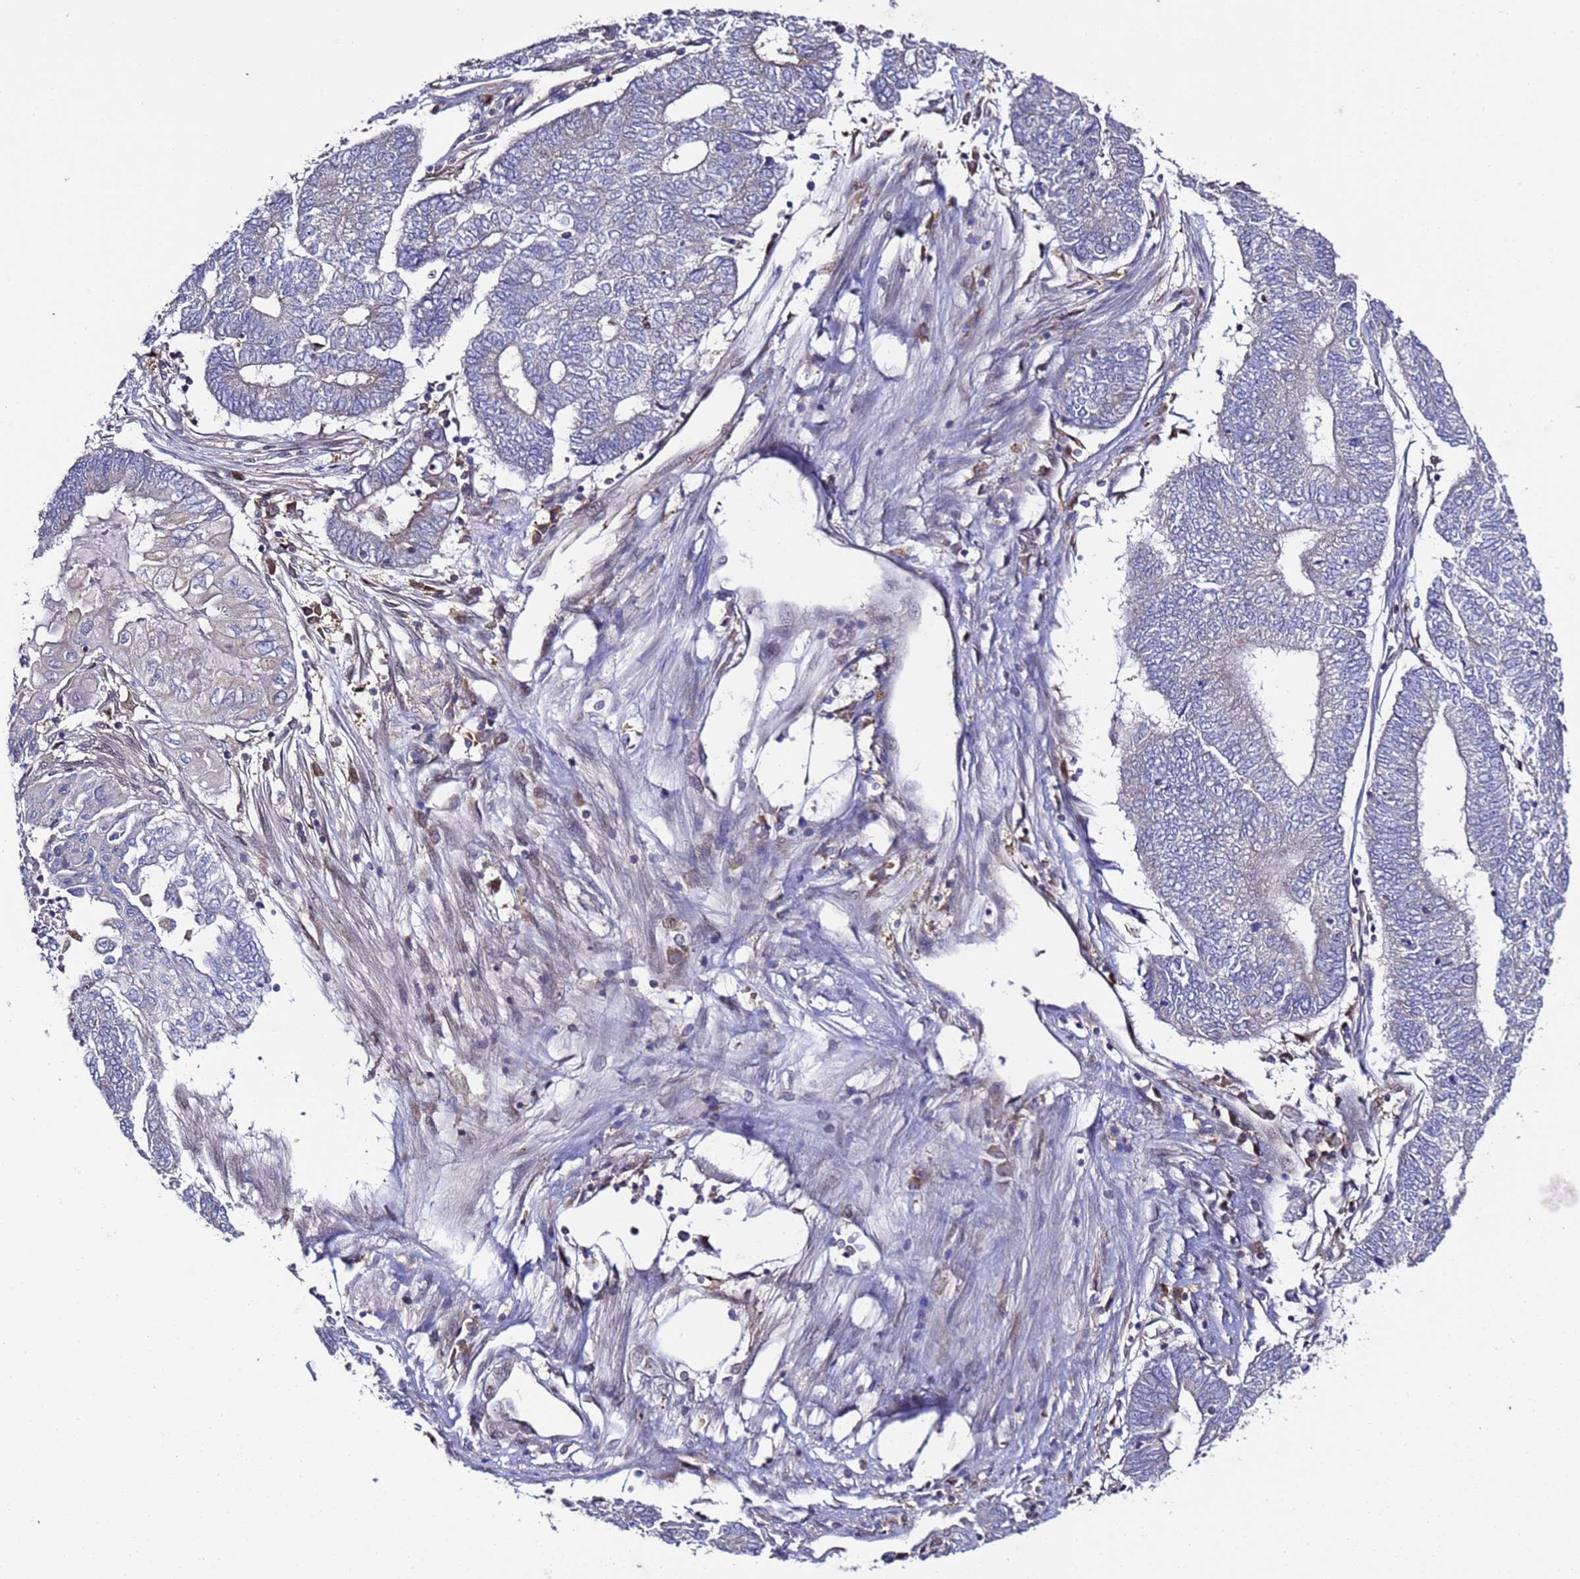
{"staining": {"intensity": "negative", "quantity": "none", "location": "none"}, "tissue": "endometrial cancer", "cell_type": "Tumor cells", "image_type": "cancer", "snomed": [{"axis": "morphology", "description": "Adenocarcinoma, NOS"}, {"axis": "topography", "description": "Uterus"}, {"axis": "topography", "description": "Endometrium"}], "caption": "Endometrial cancer (adenocarcinoma) was stained to show a protein in brown. There is no significant positivity in tumor cells.", "gene": "ALG3", "patient": {"sex": "female", "age": 70}}